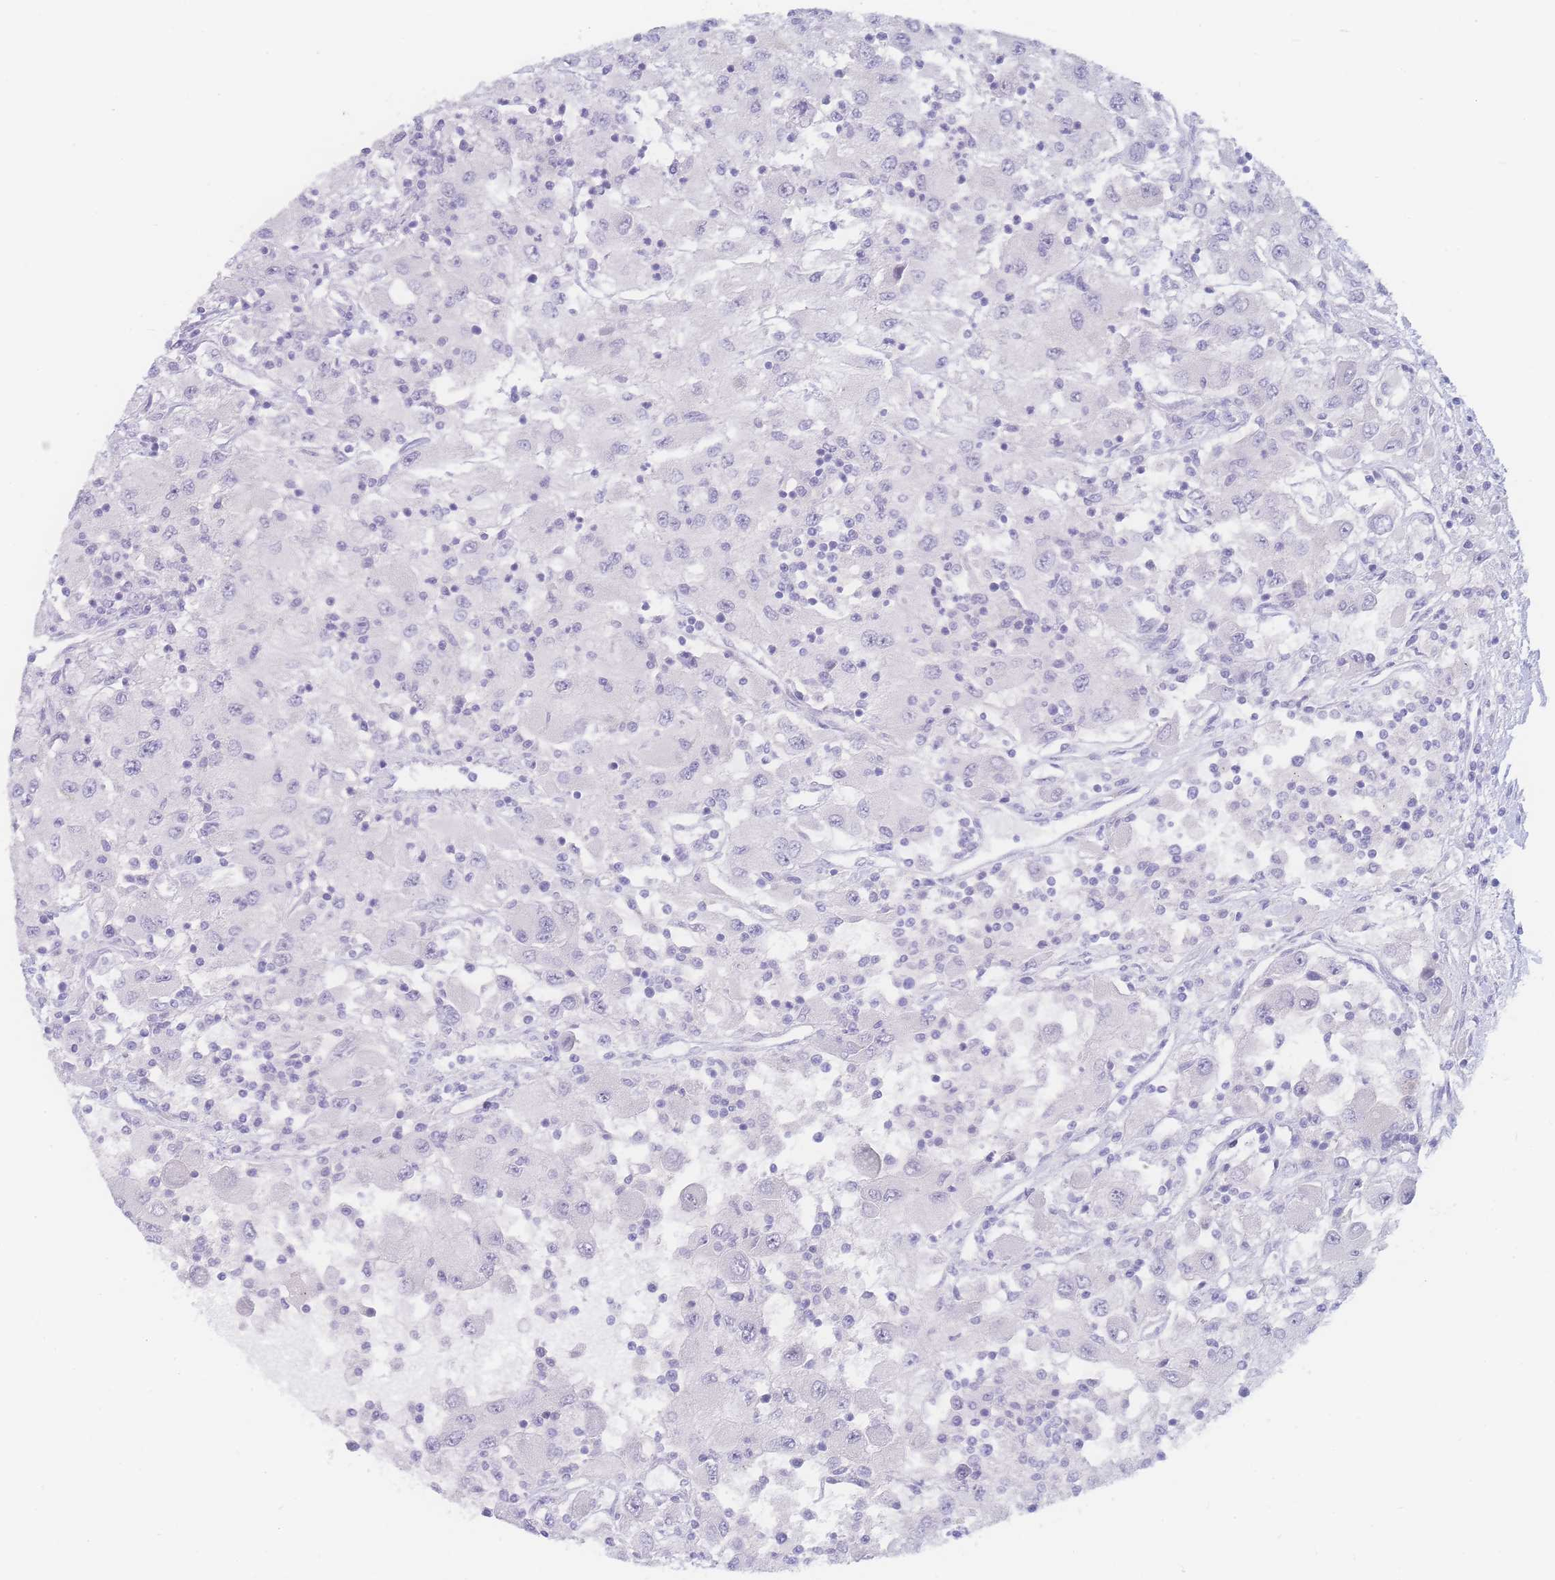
{"staining": {"intensity": "negative", "quantity": "none", "location": "none"}, "tissue": "renal cancer", "cell_type": "Tumor cells", "image_type": "cancer", "snomed": [{"axis": "morphology", "description": "Adenocarcinoma, NOS"}, {"axis": "topography", "description": "Kidney"}], "caption": "Renal cancer stained for a protein using immunohistochemistry (IHC) exhibits no positivity tumor cells.", "gene": "PRSS22", "patient": {"sex": "female", "age": 67}}